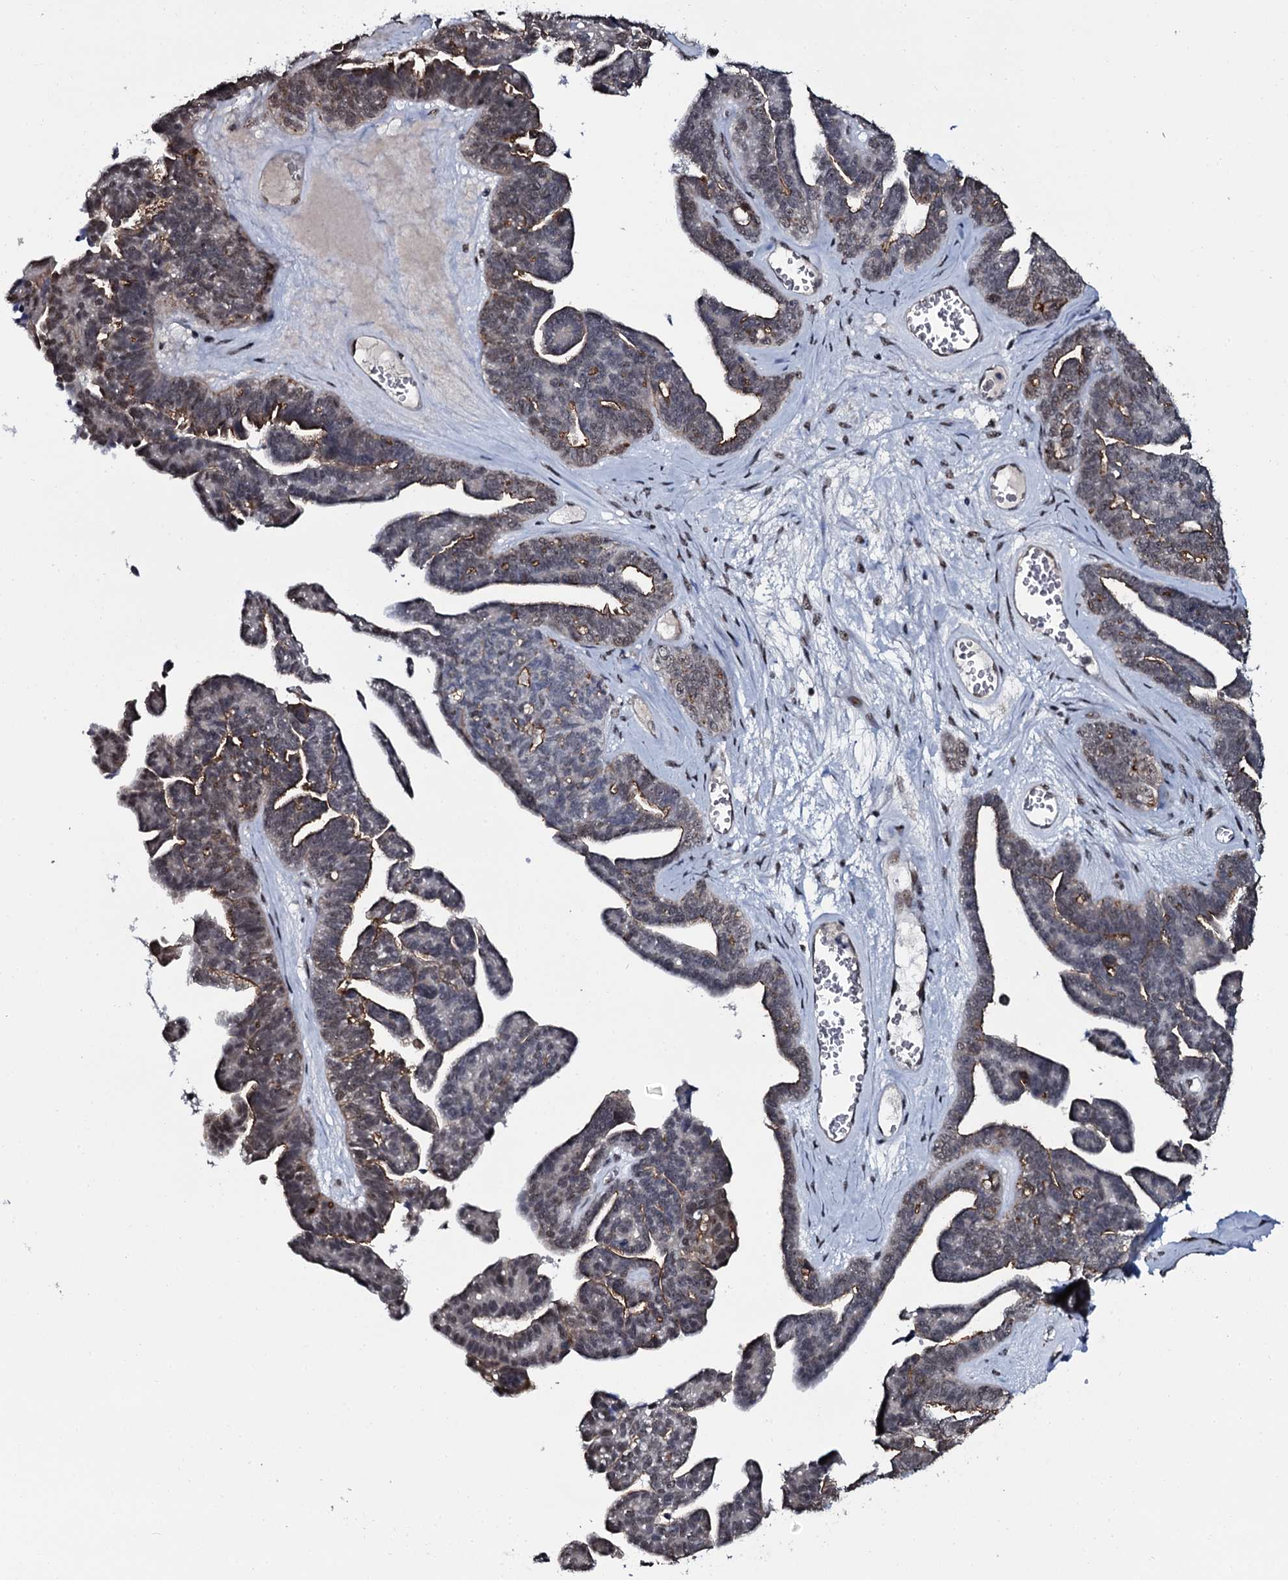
{"staining": {"intensity": "moderate", "quantity": "<25%", "location": "cytoplasmic/membranous,nuclear"}, "tissue": "ovarian cancer", "cell_type": "Tumor cells", "image_type": "cancer", "snomed": [{"axis": "morphology", "description": "Cystadenocarcinoma, serous, NOS"}, {"axis": "topography", "description": "Ovary"}], "caption": "Moderate cytoplasmic/membranous and nuclear staining for a protein is identified in approximately <25% of tumor cells of ovarian cancer (serous cystadenocarcinoma) using immunohistochemistry.", "gene": "SH2D4B", "patient": {"sex": "female", "age": 79}}